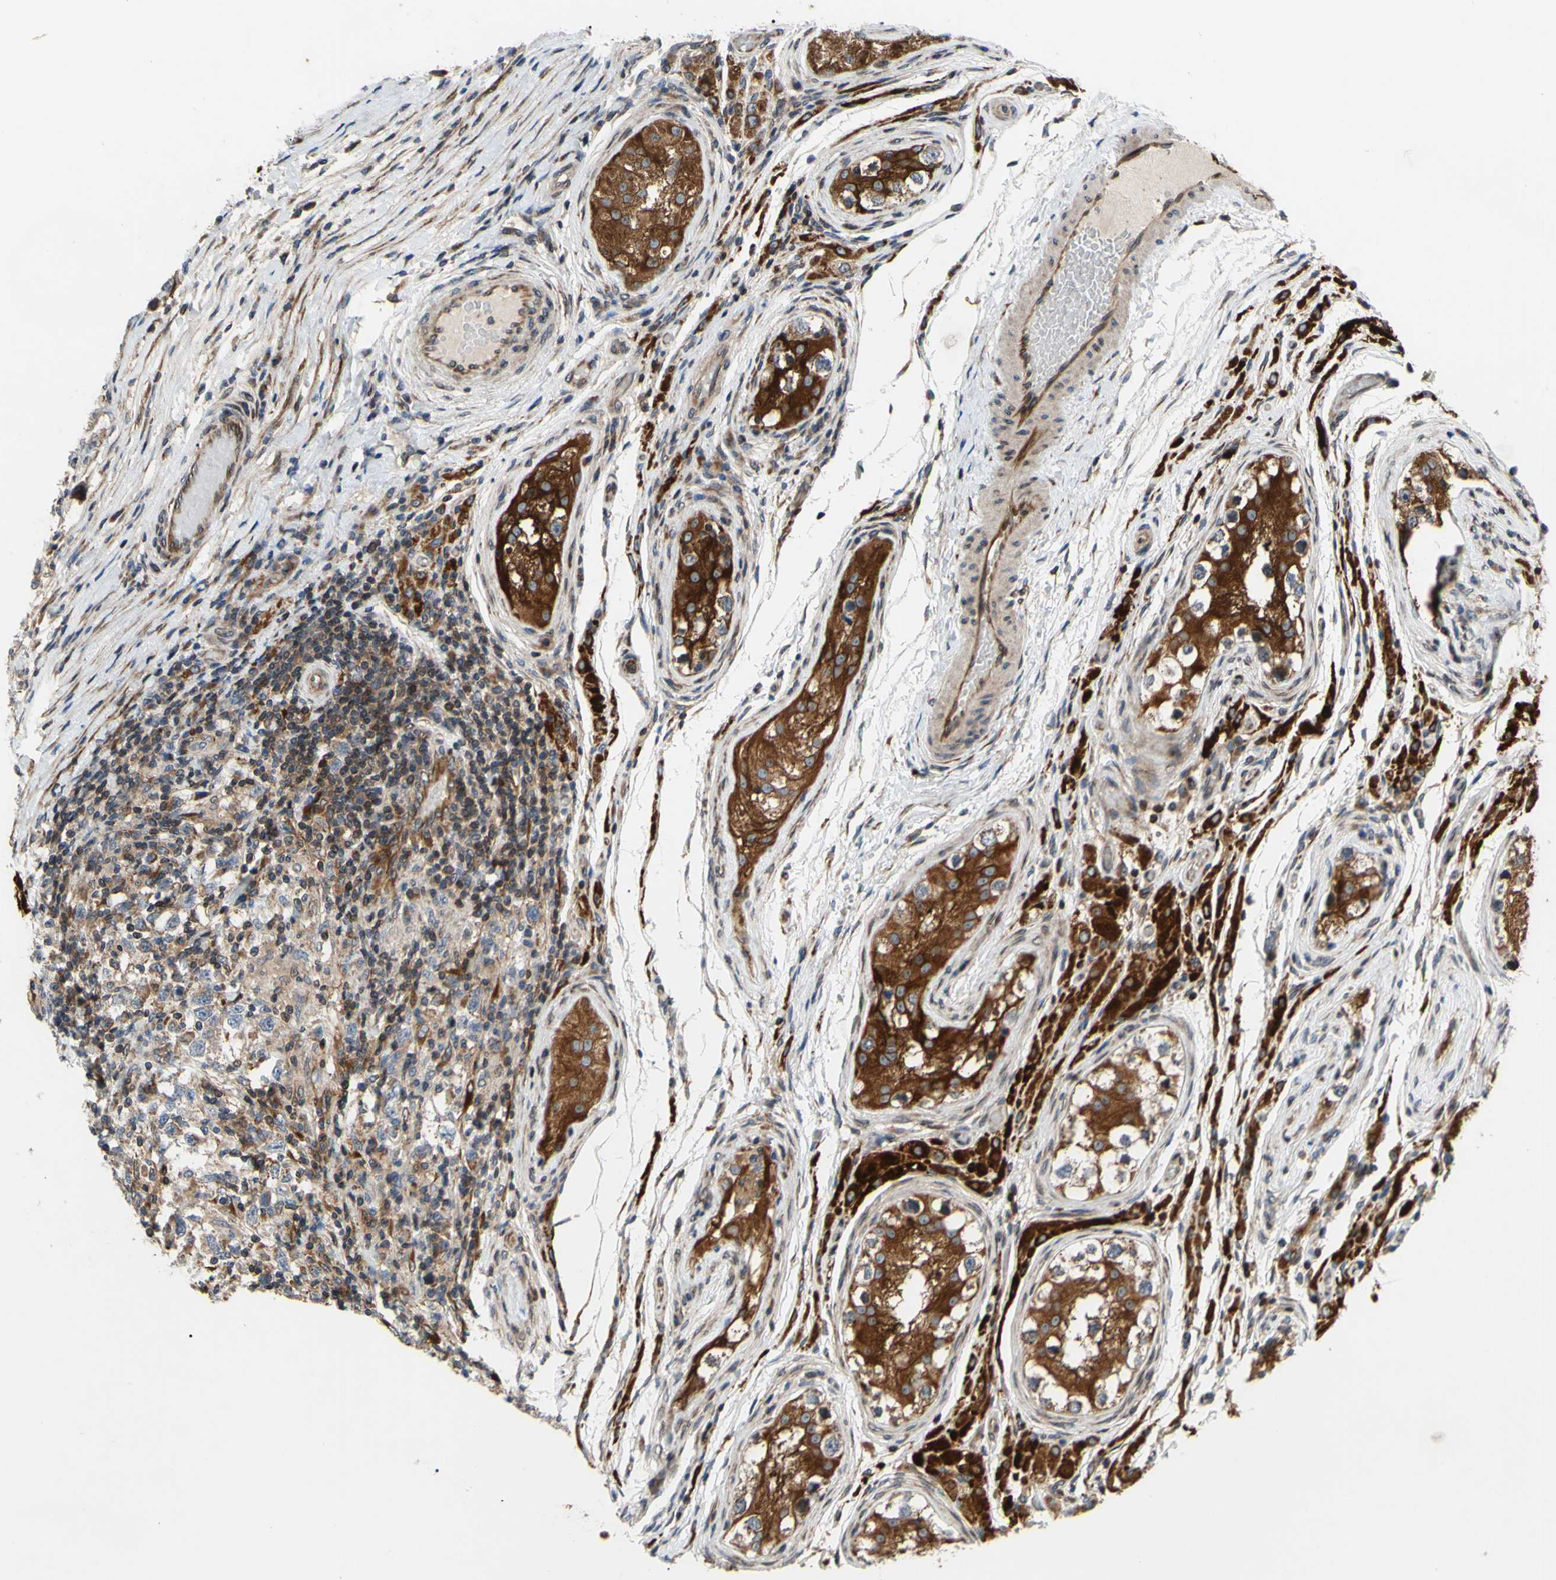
{"staining": {"intensity": "weak", "quantity": ">75%", "location": "cytoplasmic/membranous"}, "tissue": "testis cancer", "cell_type": "Tumor cells", "image_type": "cancer", "snomed": [{"axis": "morphology", "description": "Carcinoma, Embryonal, NOS"}, {"axis": "topography", "description": "Testis"}], "caption": "Human embryonal carcinoma (testis) stained with a protein marker demonstrates weak staining in tumor cells.", "gene": "PRAF2", "patient": {"sex": "male", "age": 21}}